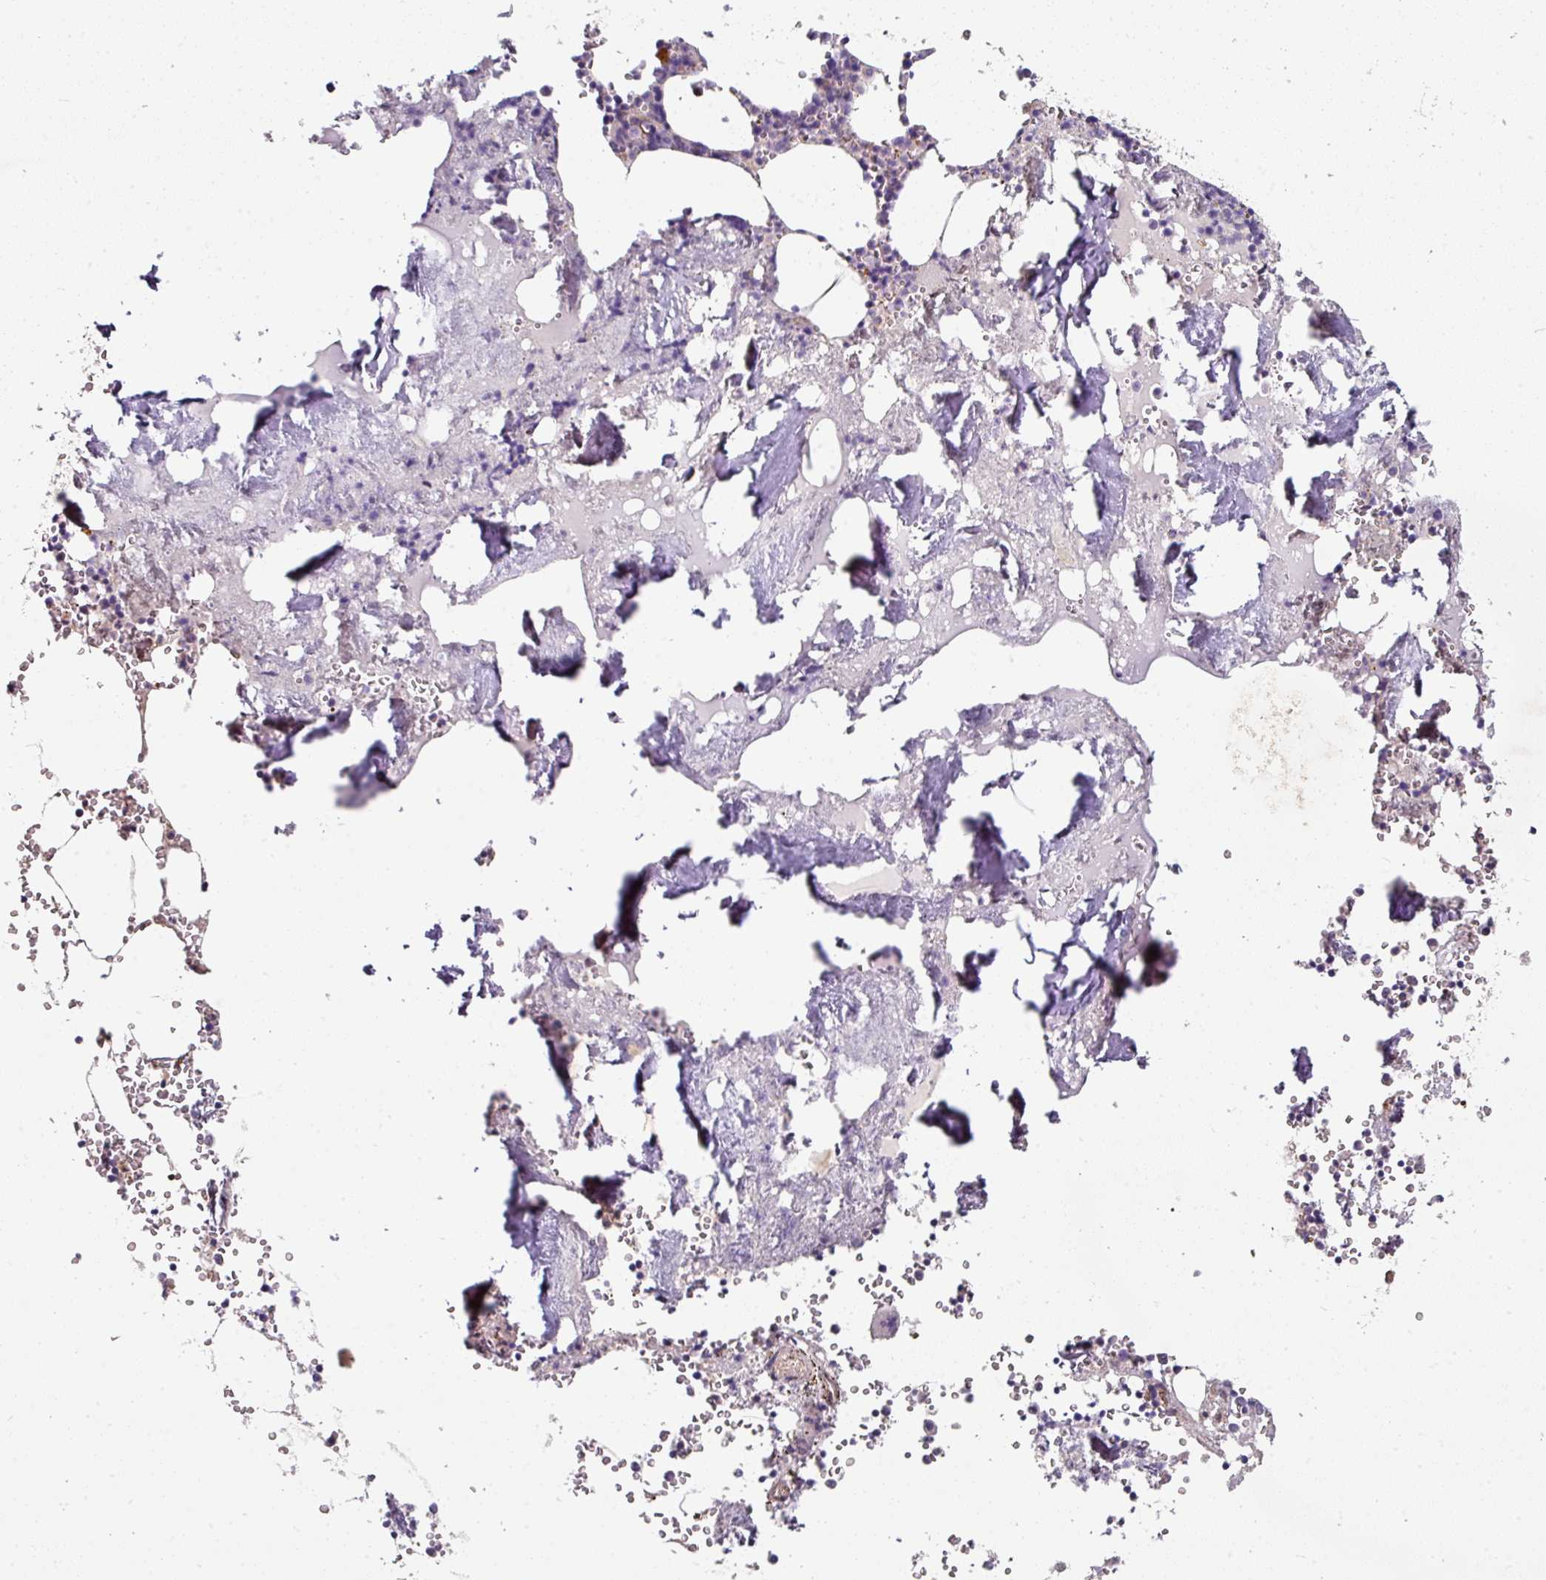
{"staining": {"intensity": "negative", "quantity": "none", "location": "none"}, "tissue": "bone marrow", "cell_type": "Hematopoietic cells", "image_type": "normal", "snomed": [{"axis": "morphology", "description": "Normal tissue, NOS"}, {"axis": "topography", "description": "Bone marrow"}], "caption": "DAB immunohistochemical staining of benign bone marrow exhibits no significant expression in hematopoietic cells.", "gene": "C4orf48", "patient": {"sex": "male", "age": 54}}